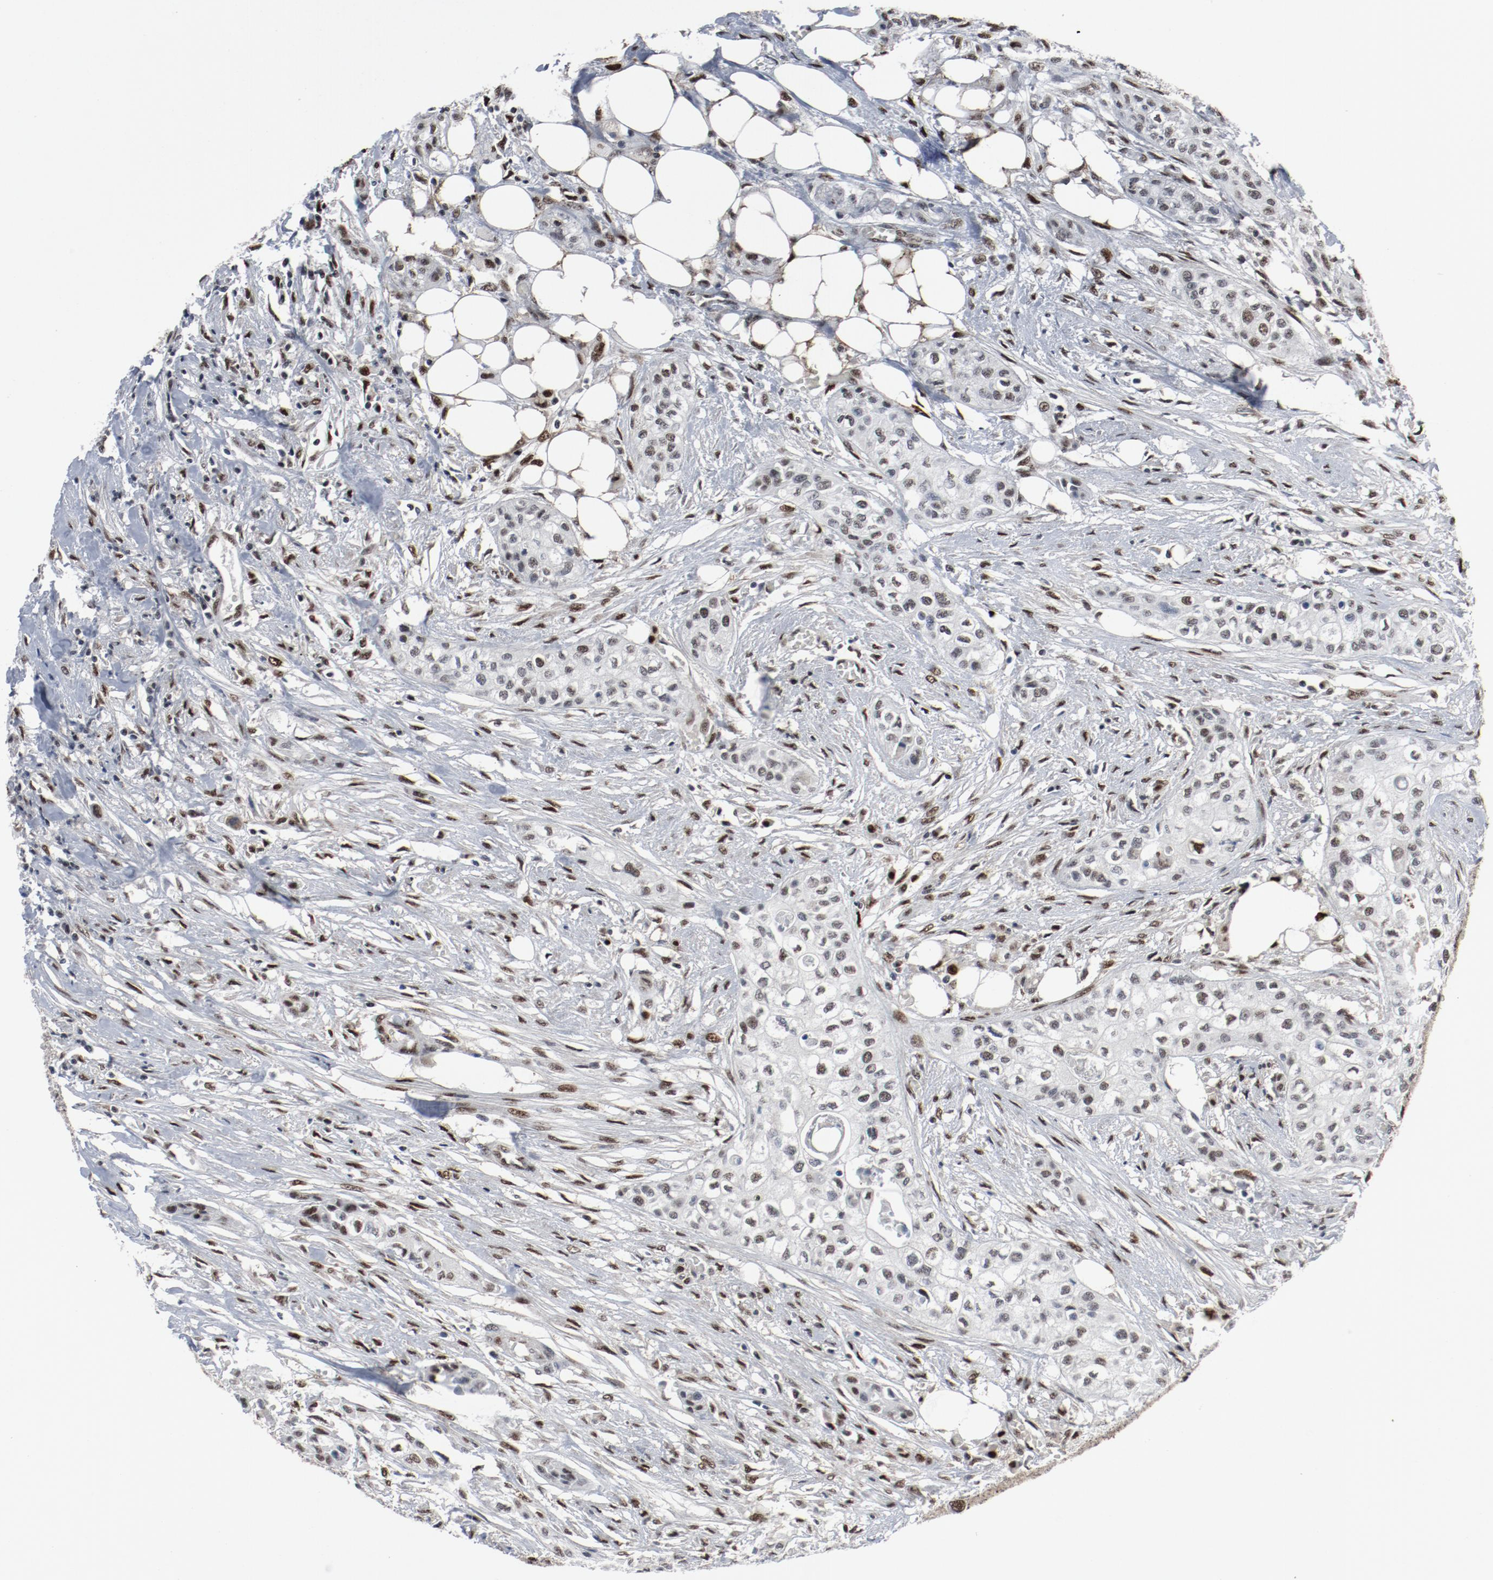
{"staining": {"intensity": "moderate", "quantity": ">75%", "location": "nuclear"}, "tissue": "urothelial cancer", "cell_type": "Tumor cells", "image_type": "cancer", "snomed": [{"axis": "morphology", "description": "Urothelial carcinoma, High grade"}, {"axis": "topography", "description": "Urinary bladder"}], "caption": "Tumor cells display medium levels of moderate nuclear expression in about >75% of cells in urothelial carcinoma (high-grade).", "gene": "JMJD6", "patient": {"sex": "male", "age": 74}}